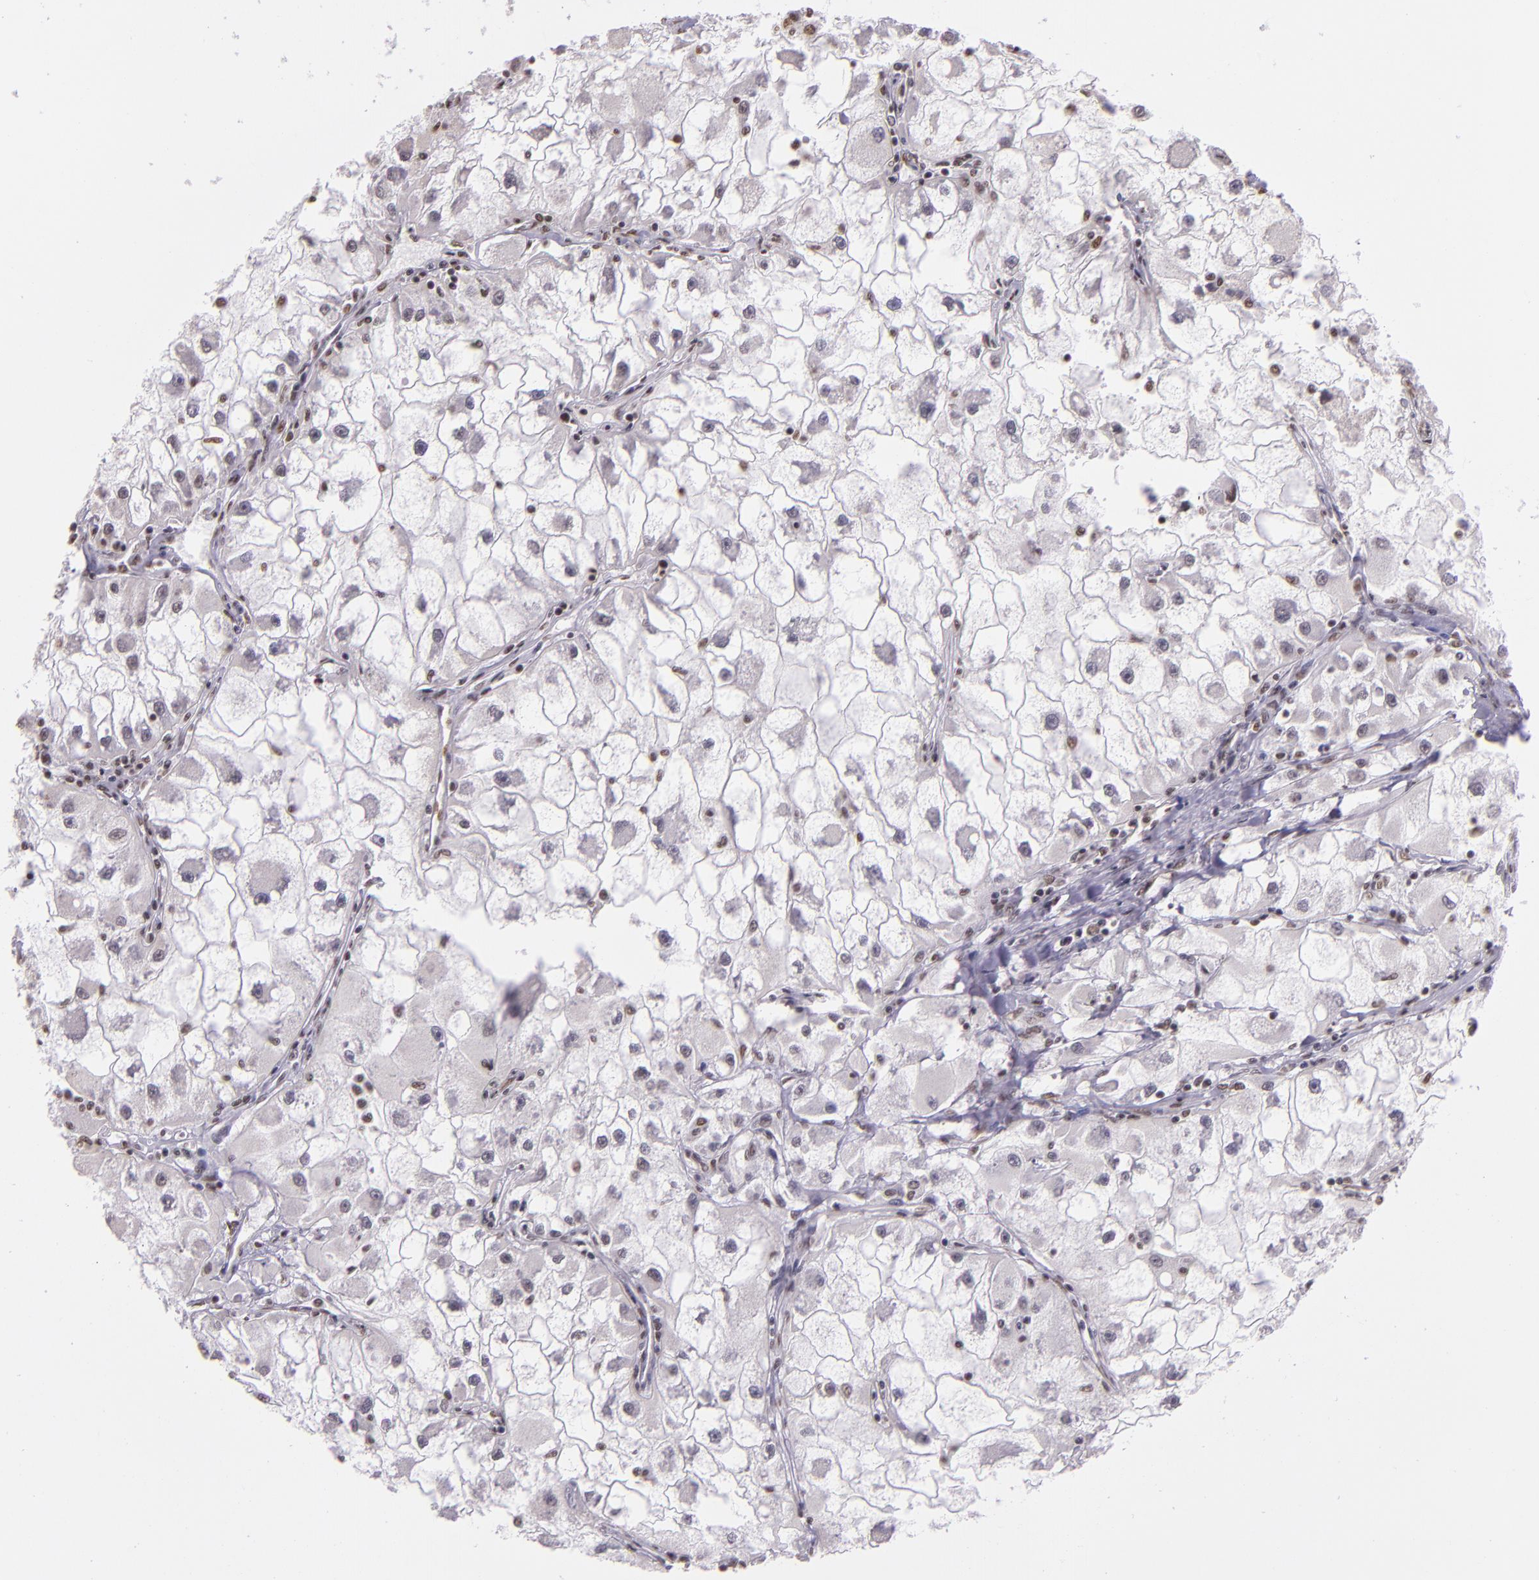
{"staining": {"intensity": "weak", "quantity": "<25%", "location": "nuclear"}, "tissue": "renal cancer", "cell_type": "Tumor cells", "image_type": "cancer", "snomed": [{"axis": "morphology", "description": "Adenocarcinoma, NOS"}, {"axis": "topography", "description": "Kidney"}], "caption": "An immunohistochemistry (IHC) photomicrograph of renal adenocarcinoma is shown. There is no staining in tumor cells of renal adenocarcinoma.", "gene": "USF1", "patient": {"sex": "female", "age": 73}}